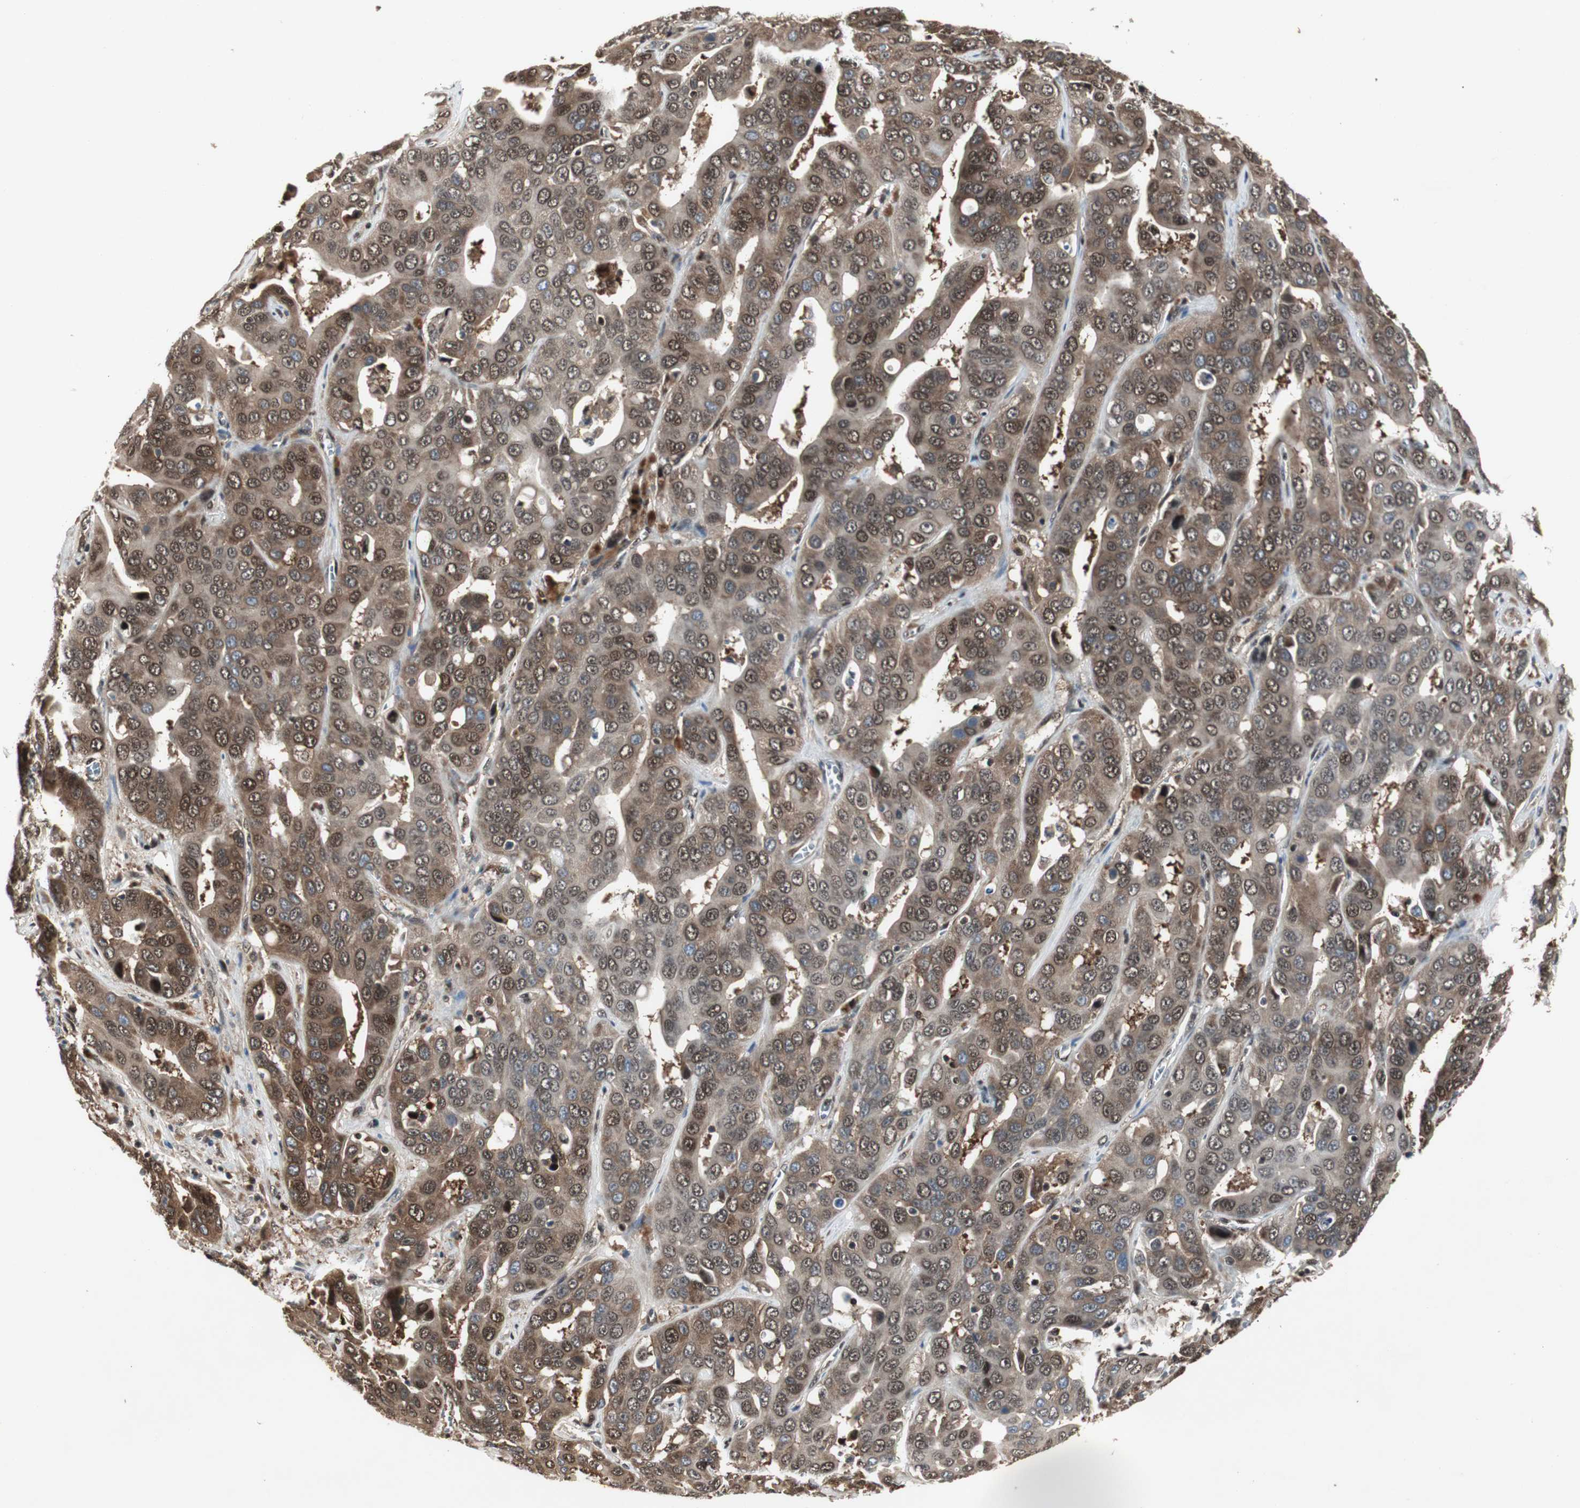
{"staining": {"intensity": "moderate", "quantity": ">75%", "location": "cytoplasmic/membranous,nuclear"}, "tissue": "liver cancer", "cell_type": "Tumor cells", "image_type": "cancer", "snomed": [{"axis": "morphology", "description": "Cholangiocarcinoma"}, {"axis": "topography", "description": "Liver"}], "caption": "Immunohistochemistry (IHC) of liver cancer exhibits medium levels of moderate cytoplasmic/membranous and nuclear expression in about >75% of tumor cells.", "gene": "ACLY", "patient": {"sex": "female", "age": 52}}